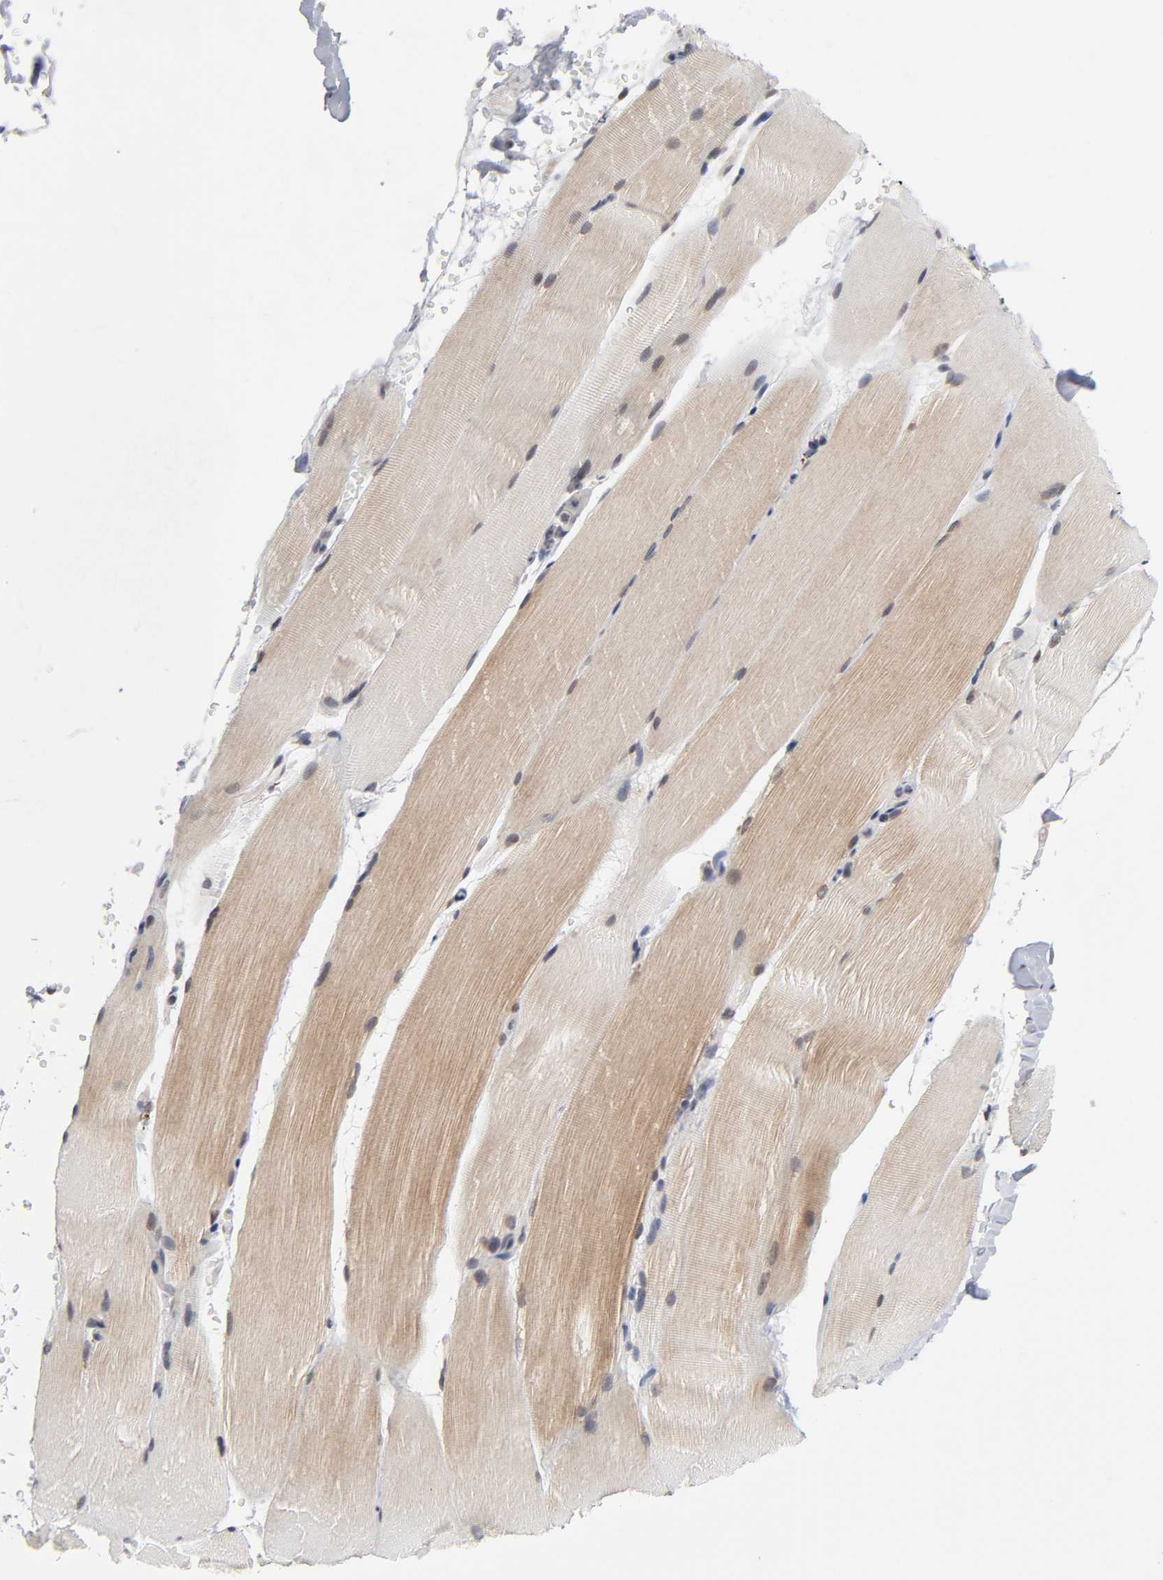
{"staining": {"intensity": "moderate", "quantity": "25%-75%", "location": "cytoplasmic/membranous"}, "tissue": "skeletal muscle", "cell_type": "Myocytes", "image_type": "normal", "snomed": [{"axis": "morphology", "description": "Normal tissue, NOS"}, {"axis": "topography", "description": "Skeletal muscle"}, {"axis": "topography", "description": "Parathyroid gland"}], "caption": "Protein expression analysis of unremarkable human skeletal muscle reveals moderate cytoplasmic/membranous positivity in approximately 25%-75% of myocytes. Using DAB (brown) and hematoxylin (blue) stains, captured at high magnification using brightfield microscopy.", "gene": "AUH", "patient": {"sex": "female", "age": 37}}